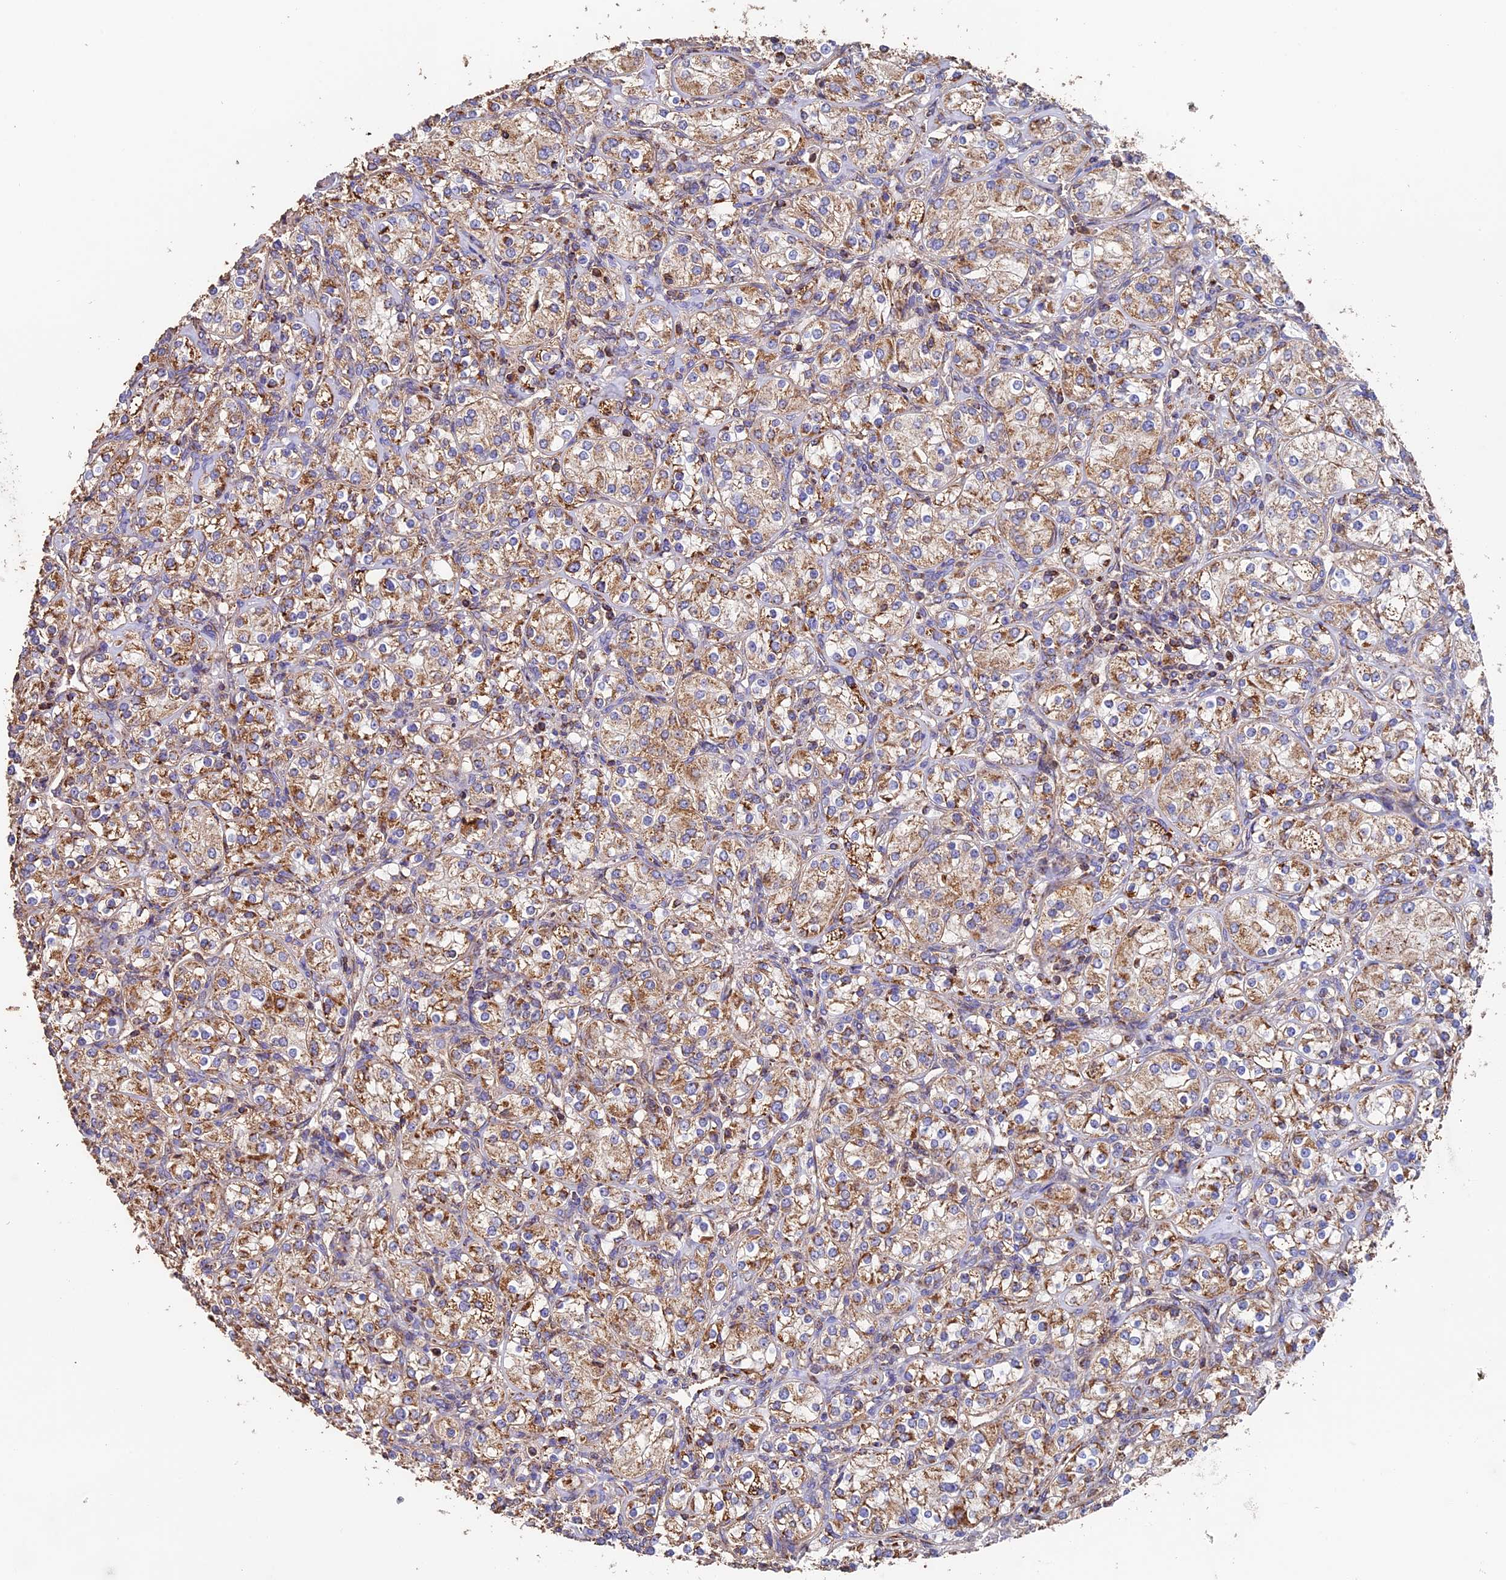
{"staining": {"intensity": "moderate", "quantity": ">75%", "location": "cytoplasmic/membranous"}, "tissue": "renal cancer", "cell_type": "Tumor cells", "image_type": "cancer", "snomed": [{"axis": "morphology", "description": "Adenocarcinoma, NOS"}, {"axis": "topography", "description": "Kidney"}], "caption": "A micrograph of adenocarcinoma (renal) stained for a protein demonstrates moderate cytoplasmic/membranous brown staining in tumor cells.", "gene": "ADAT1", "patient": {"sex": "male", "age": 77}}